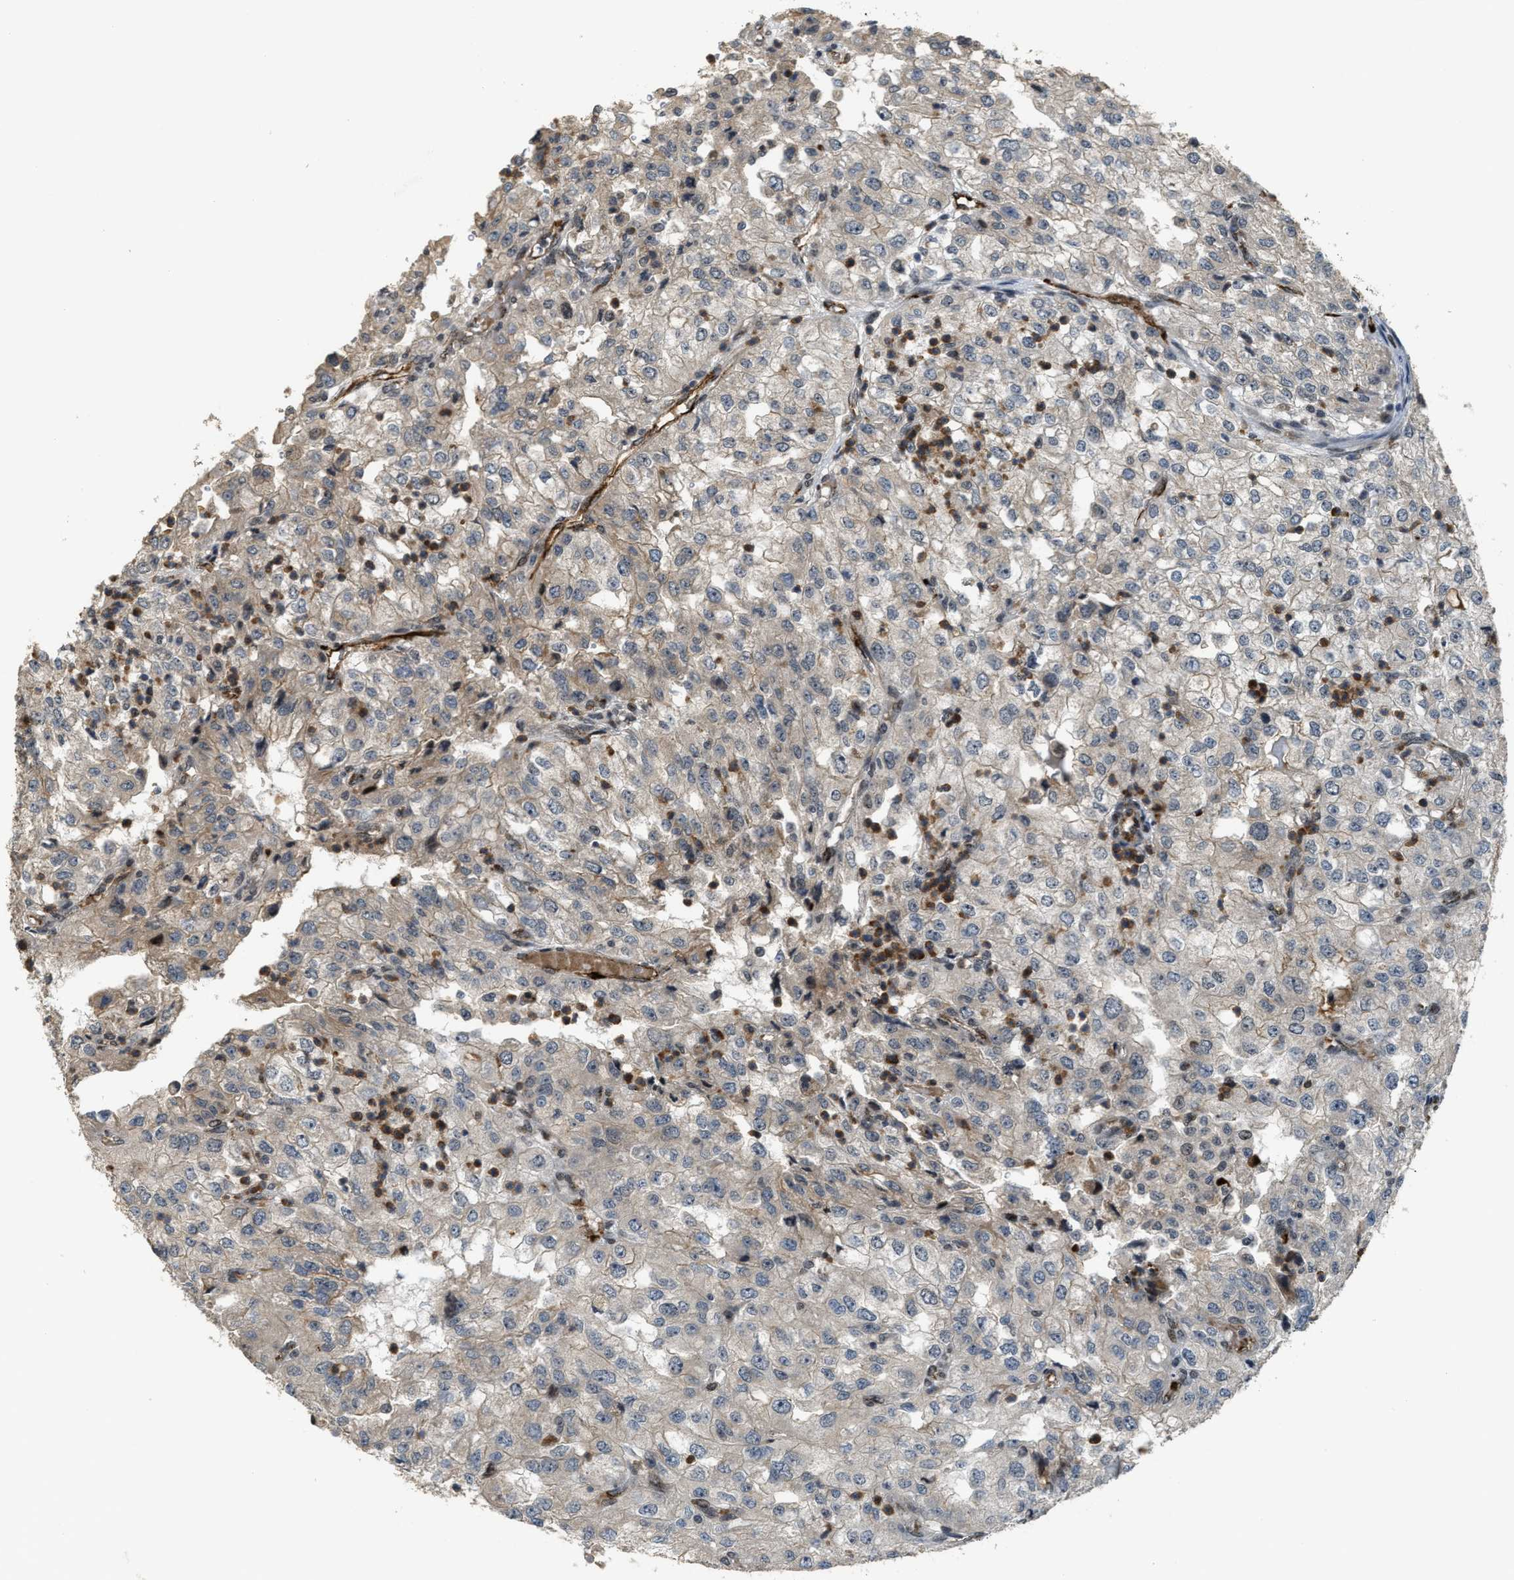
{"staining": {"intensity": "weak", "quantity": "<25%", "location": "cytoplasmic/membranous"}, "tissue": "renal cancer", "cell_type": "Tumor cells", "image_type": "cancer", "snomed": [{"axis": "morphology", "description": "Adenocarcinoma, NOS"}, {"axis": "topography", "description": "Kidney"}], "caption": "Renal adenocarcinoma was stained to show a protein in brown. There is no significant positivity in tumor cells.", "gene": "DPF2", "patient": {"sex": "female", "age": 54}}